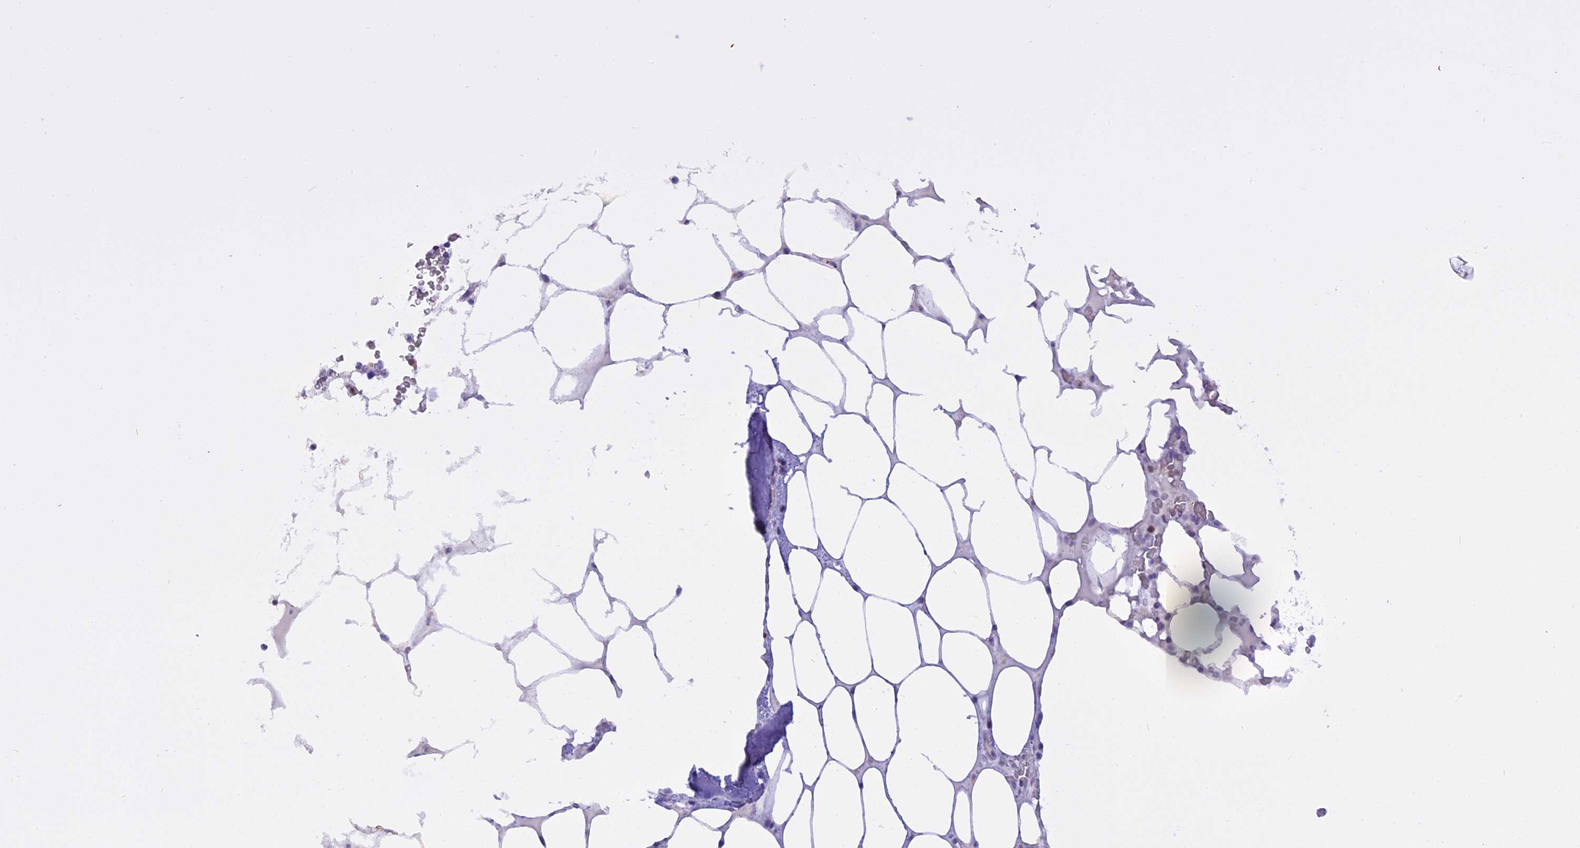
{"staining": {"intensity": "moderate", "quantity": "<25%", "location": "cytoplasmic/membranous"}, "tissue": "bone marrow", "cell_type": "Hematopoietic cells", "image_type": "normal", "snomed": [{"axis": "morphology", "description": "Normal tissue, NOS"}, {"axis": "topography", "description": "Bone marrow"}], "caption": "This image displays unremarkable bone marrow stained with IHC to label a protein in brown. The cytoplasmic/membranous of hematopoietic cells show moderate positivity for the protein. Nuclei are counter-stained blue.", "gene": "TRIM3", "patient": {"sex": "male", "age": 64}}